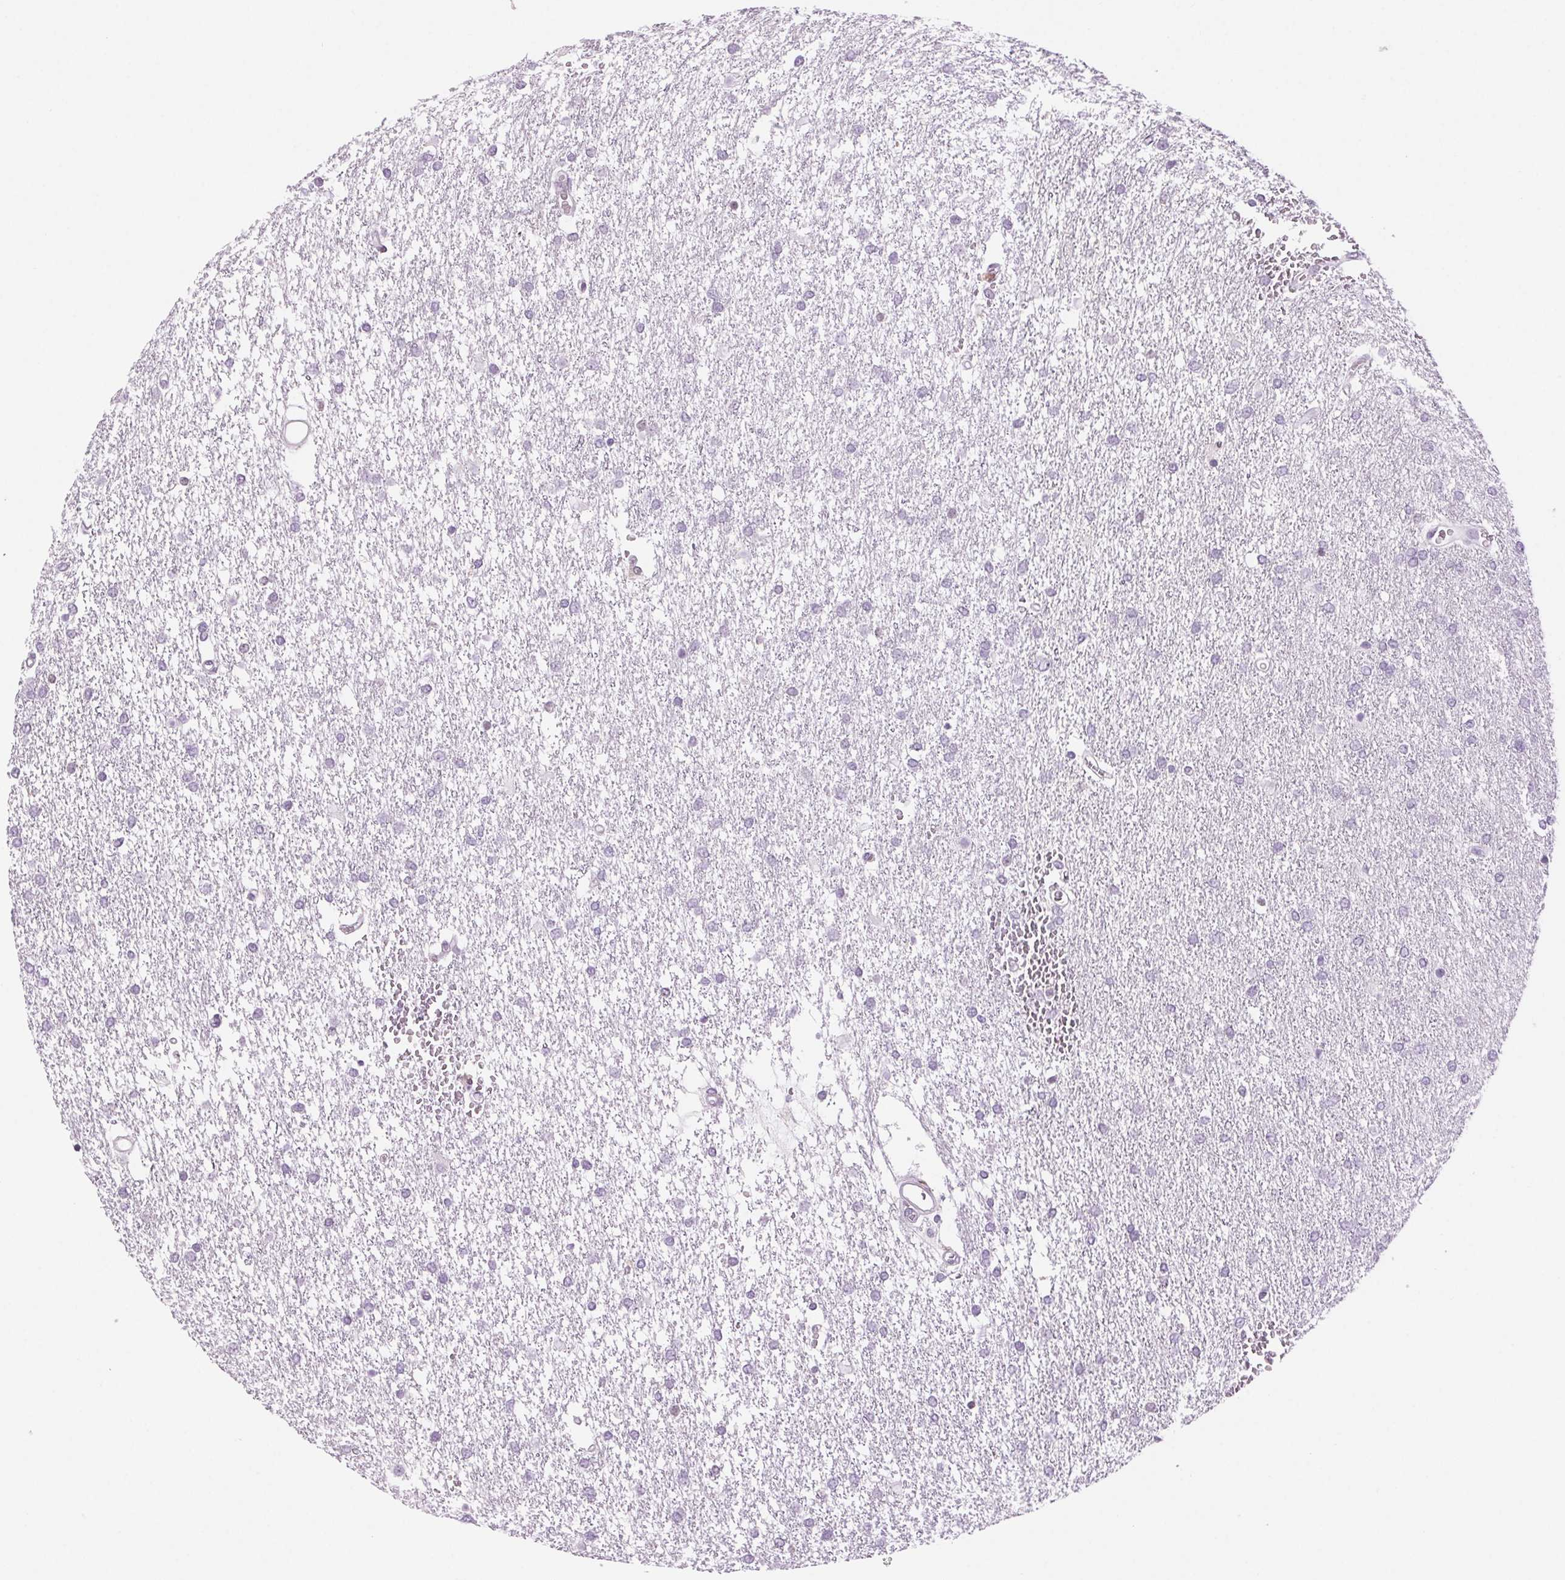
{"staining": {"intensity": "negative", "quantity": "none", "location": "none"}, "tissue": "glioma", "cell_type": "Tumor cells", "image_type": "cancer", "snomed": [{"axis": "morphology", "description": "Glioma, malignant, High grade"}, {"axis": "topography", "description": "Brain"}], "caption": "The immunohistochemistry photomicrograph has no significant expression in tumor cells of high-grade glioma (malignant) tissue. (DAB (3,3'-diaminobenzidine) immunohistochemistry visualized using brightfield microscopy, high magnification).", "gene": "SLC6A19", "patient": {"sex": "female", "age": 61}}